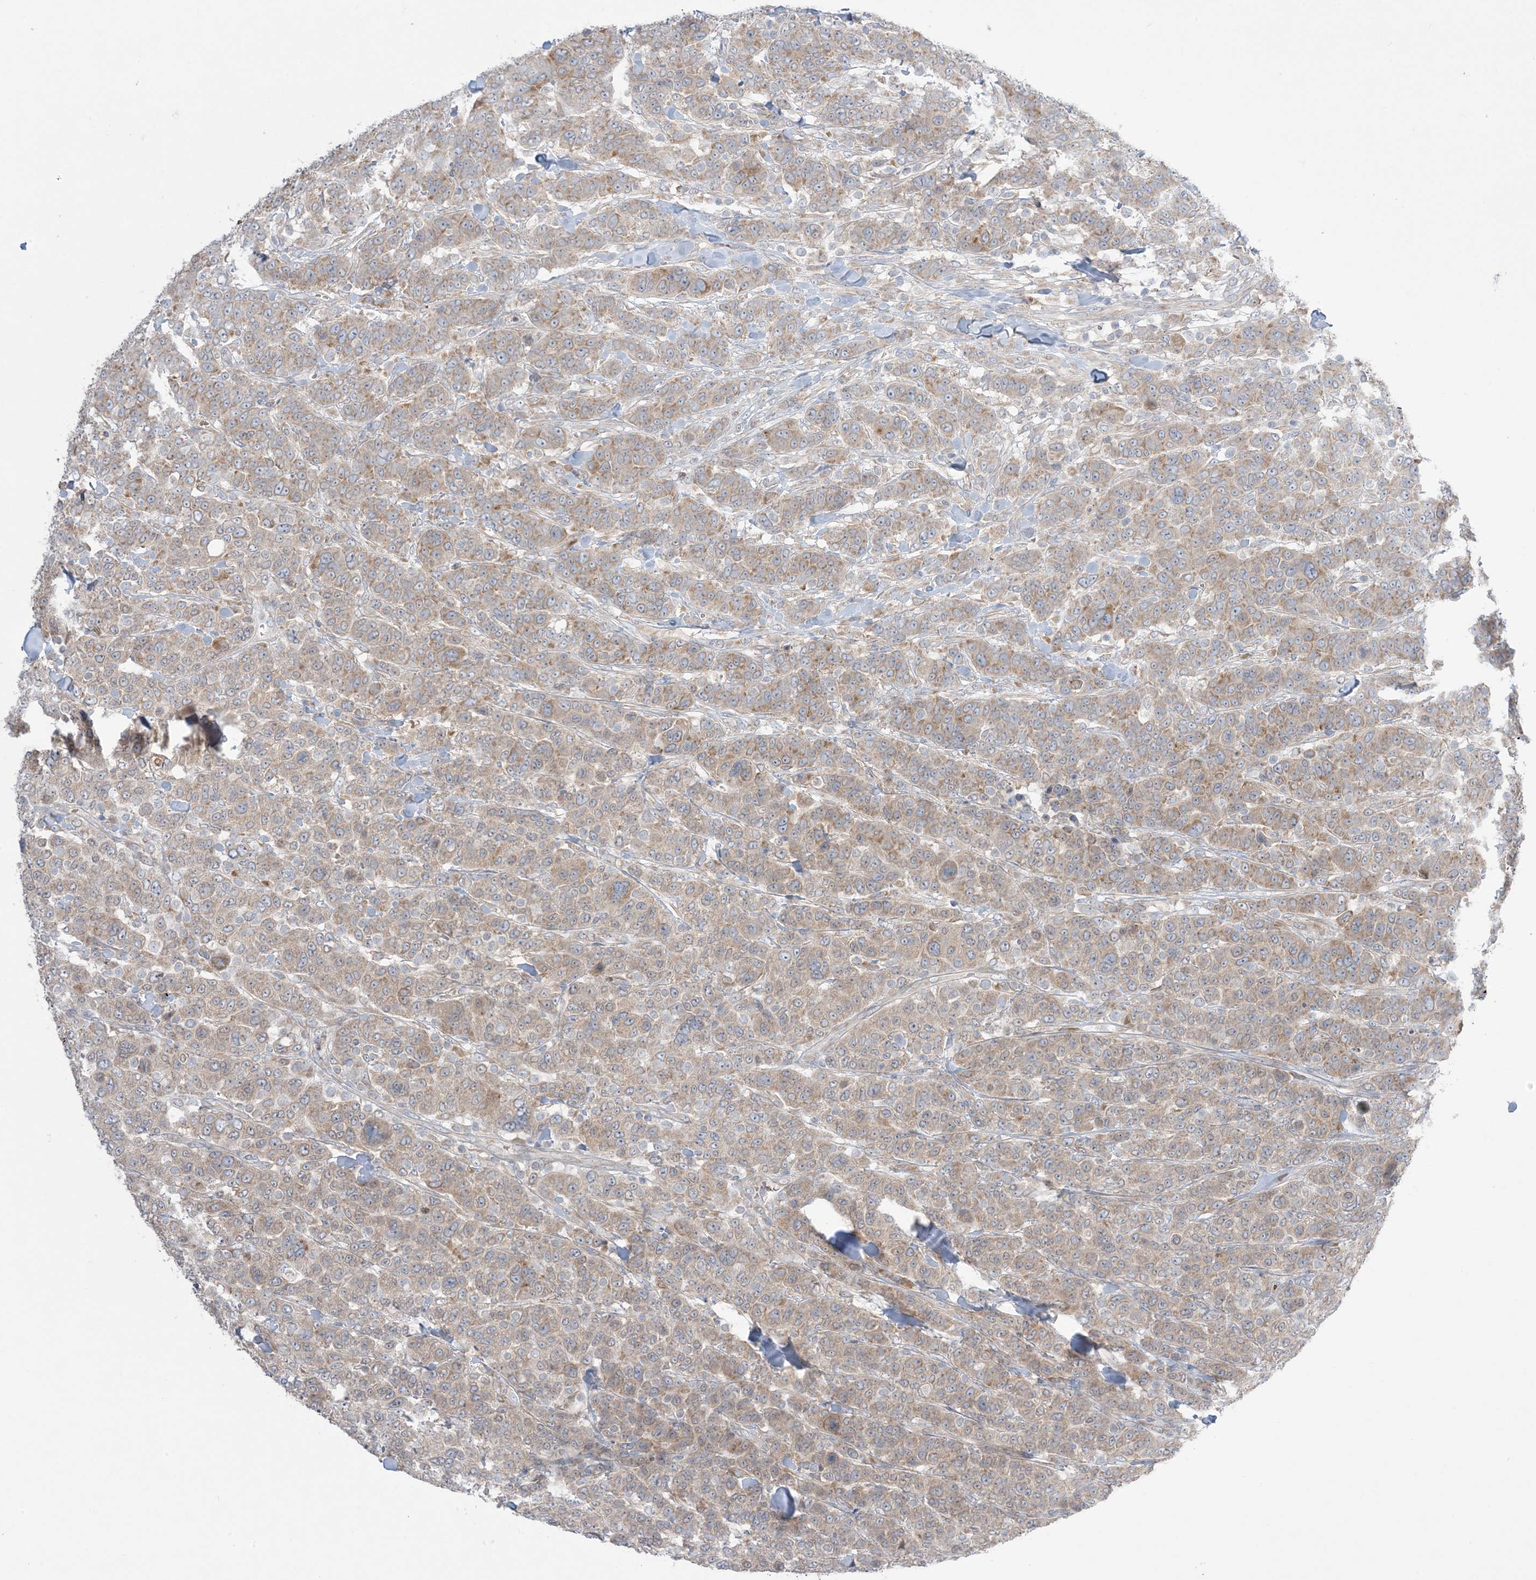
{"staining": {"intensity": "weak", "quantity": ">75%", "location": "cytoplasmic/membranous"}, "tissue": "breast cancer", "cell_type": "Tumor cells", "image_type": "cancer", "snomed": [{"axis": "morphology", "description": "Duct carcinoma"}, {"axis": "topography", "description": "Breast"}], "caption": "The histopathology image shows immunohistochemical staining of intraductal carcinoma (breast). There is weak cytoplasmic/membranous staining is appreciated in about >75% of tumor cells.", "gene": "MMGT1", "patient": {"sex": "female", "age": 37}}